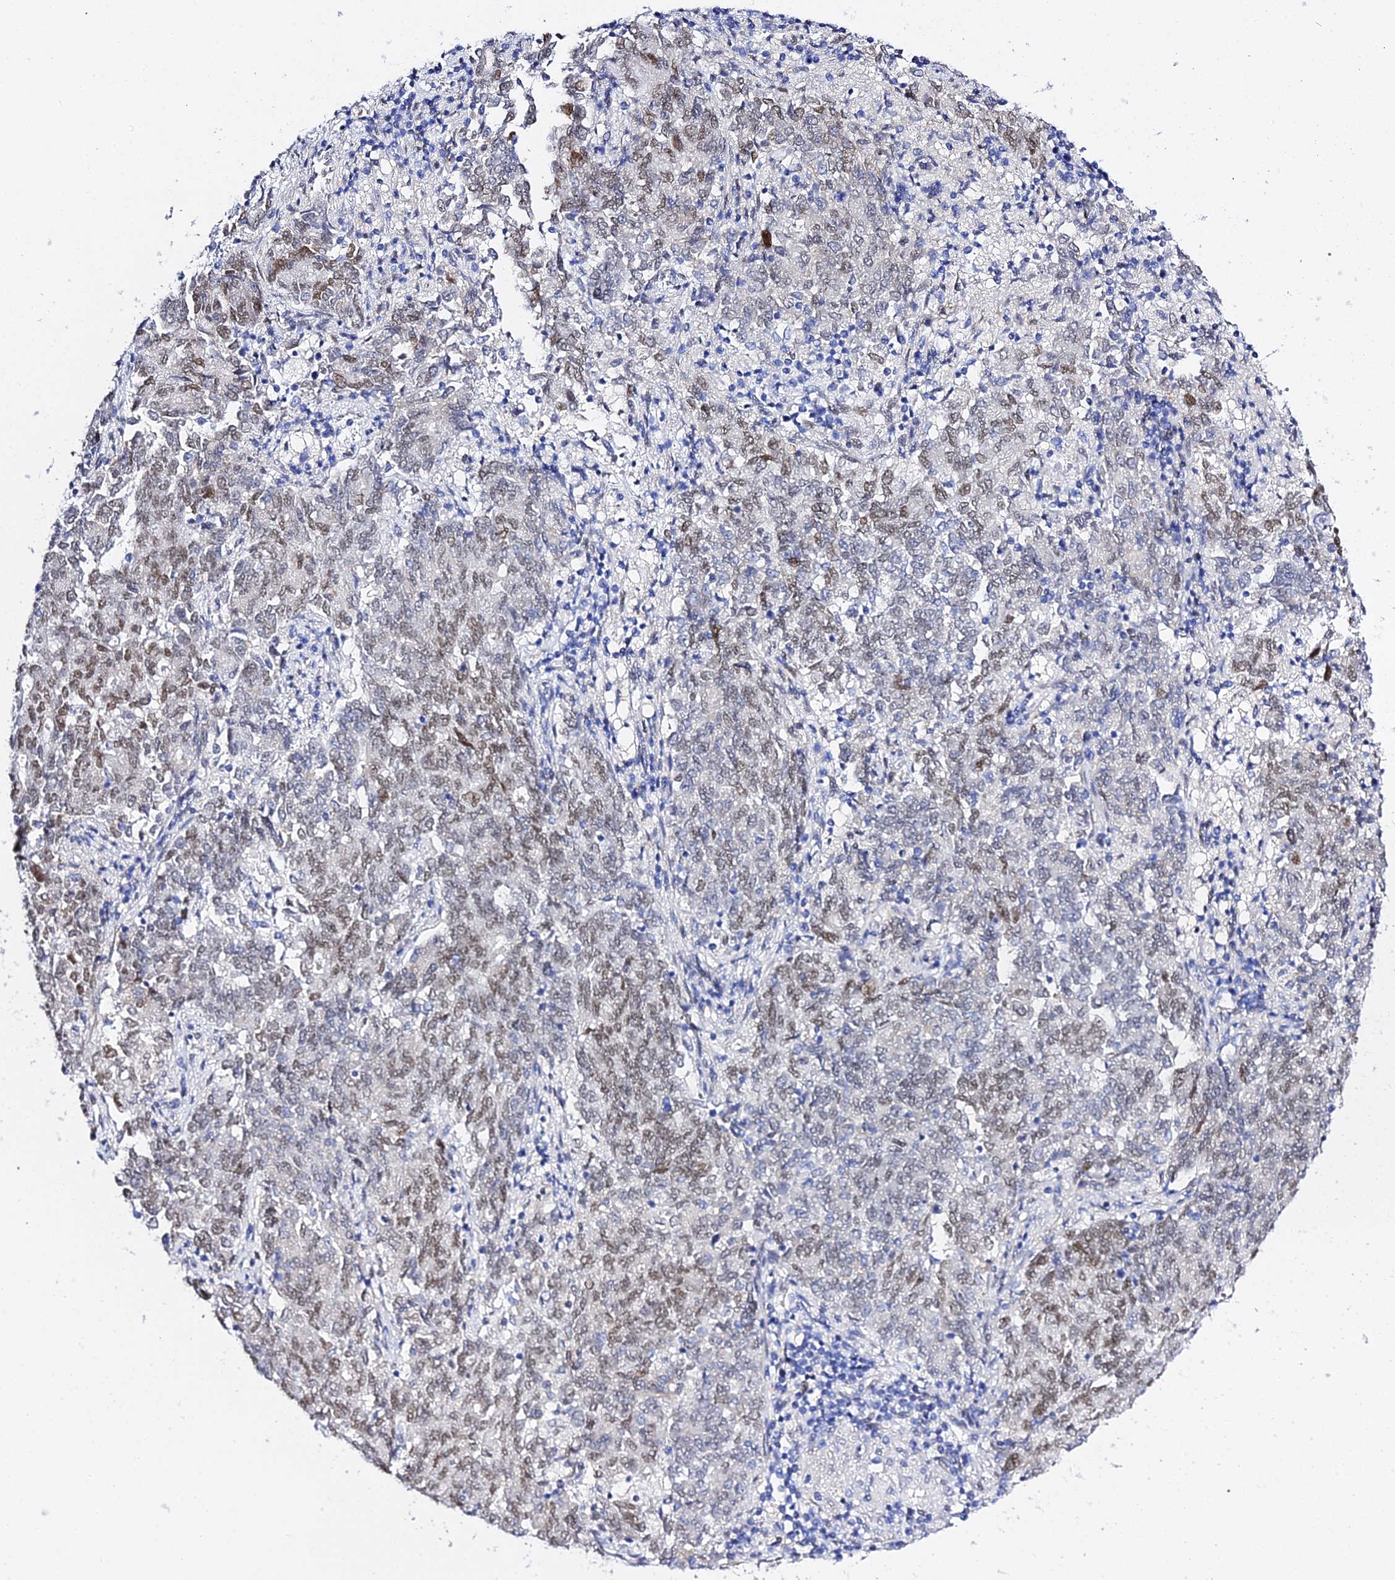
{"staining": {"intensity": "weak", "quantity": "25%-75%", "location": "nuclear"}, "tissue": "endometrial cancer", "cell_type": "Tumor cells", "image_type": "cancer", "snomed": [{"axis": "morphology", "description": "Adenocarcinoma, NOS"}, {"axis": "topography", "description": "Endometrium"}], "caption": "Immunohistochemical staining of human endometrial cancer (adenocarcinoma) reveals weak nuclear protein expression in about 25%-75% of tumor cells.", "gene": "POFUT2", "patient": {"sex": "female", "age": 80}}